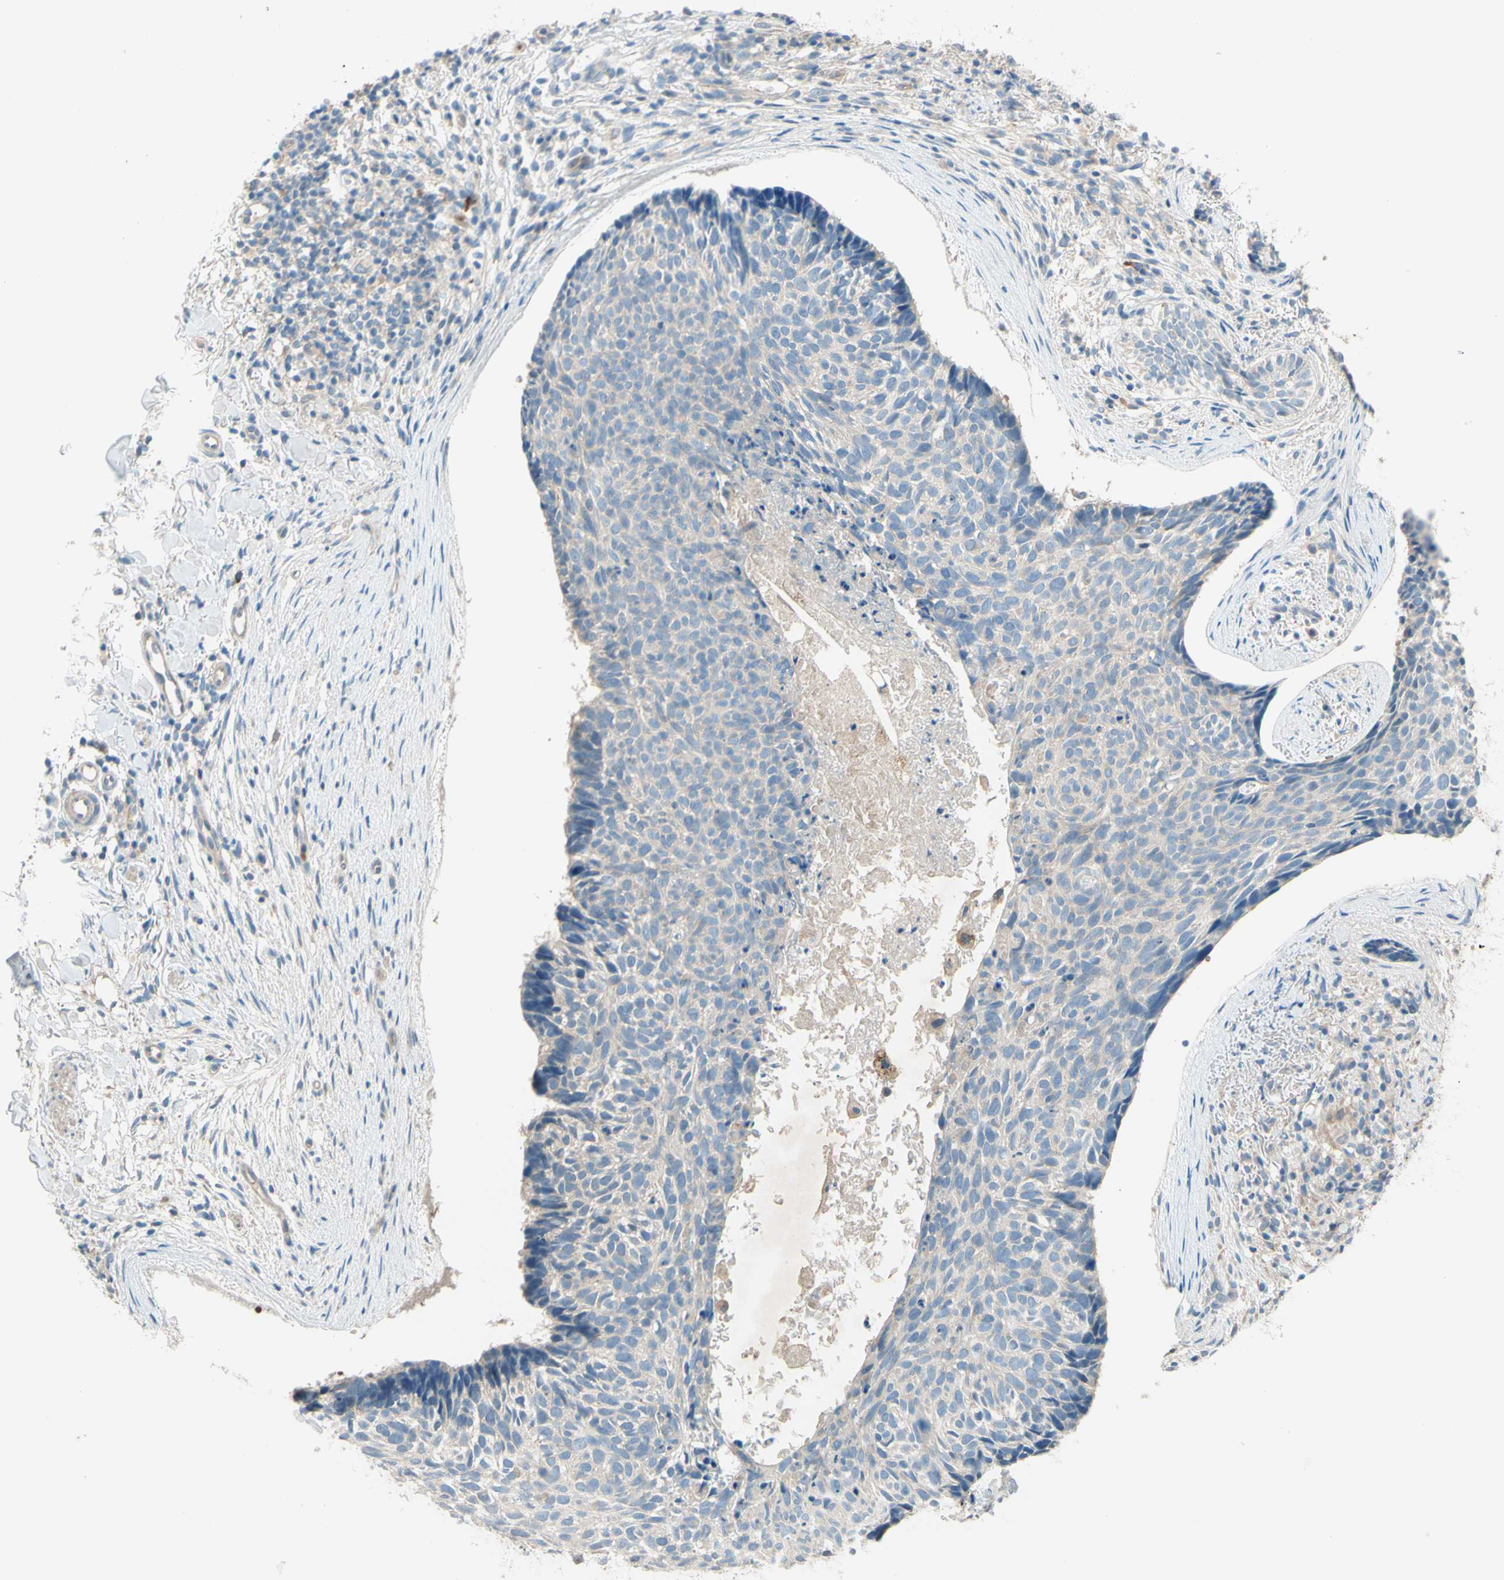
{"staining": {"intensity": "negative", "quantity": "none", "location": "none"}, "tissue": "skin cancer", "cell_type": "Tumor cells", "image_type": "cancer", "snomed": [{"axis": "morphology", "description": "Normal tissue, NOS"}, {"axis": "morphology", "description": "Basal cell carcinoma"}, {"axis": "topography", "description": "Skin"}], "caption": "This is a image of immunohistochemistry (IHC) staining of basal cell carcinoma (skin), which shows no staining in tumor cells. Nuclei are stained in blue.", "gene": "IL2", "patient": {"sex": "female", "age": 56}}